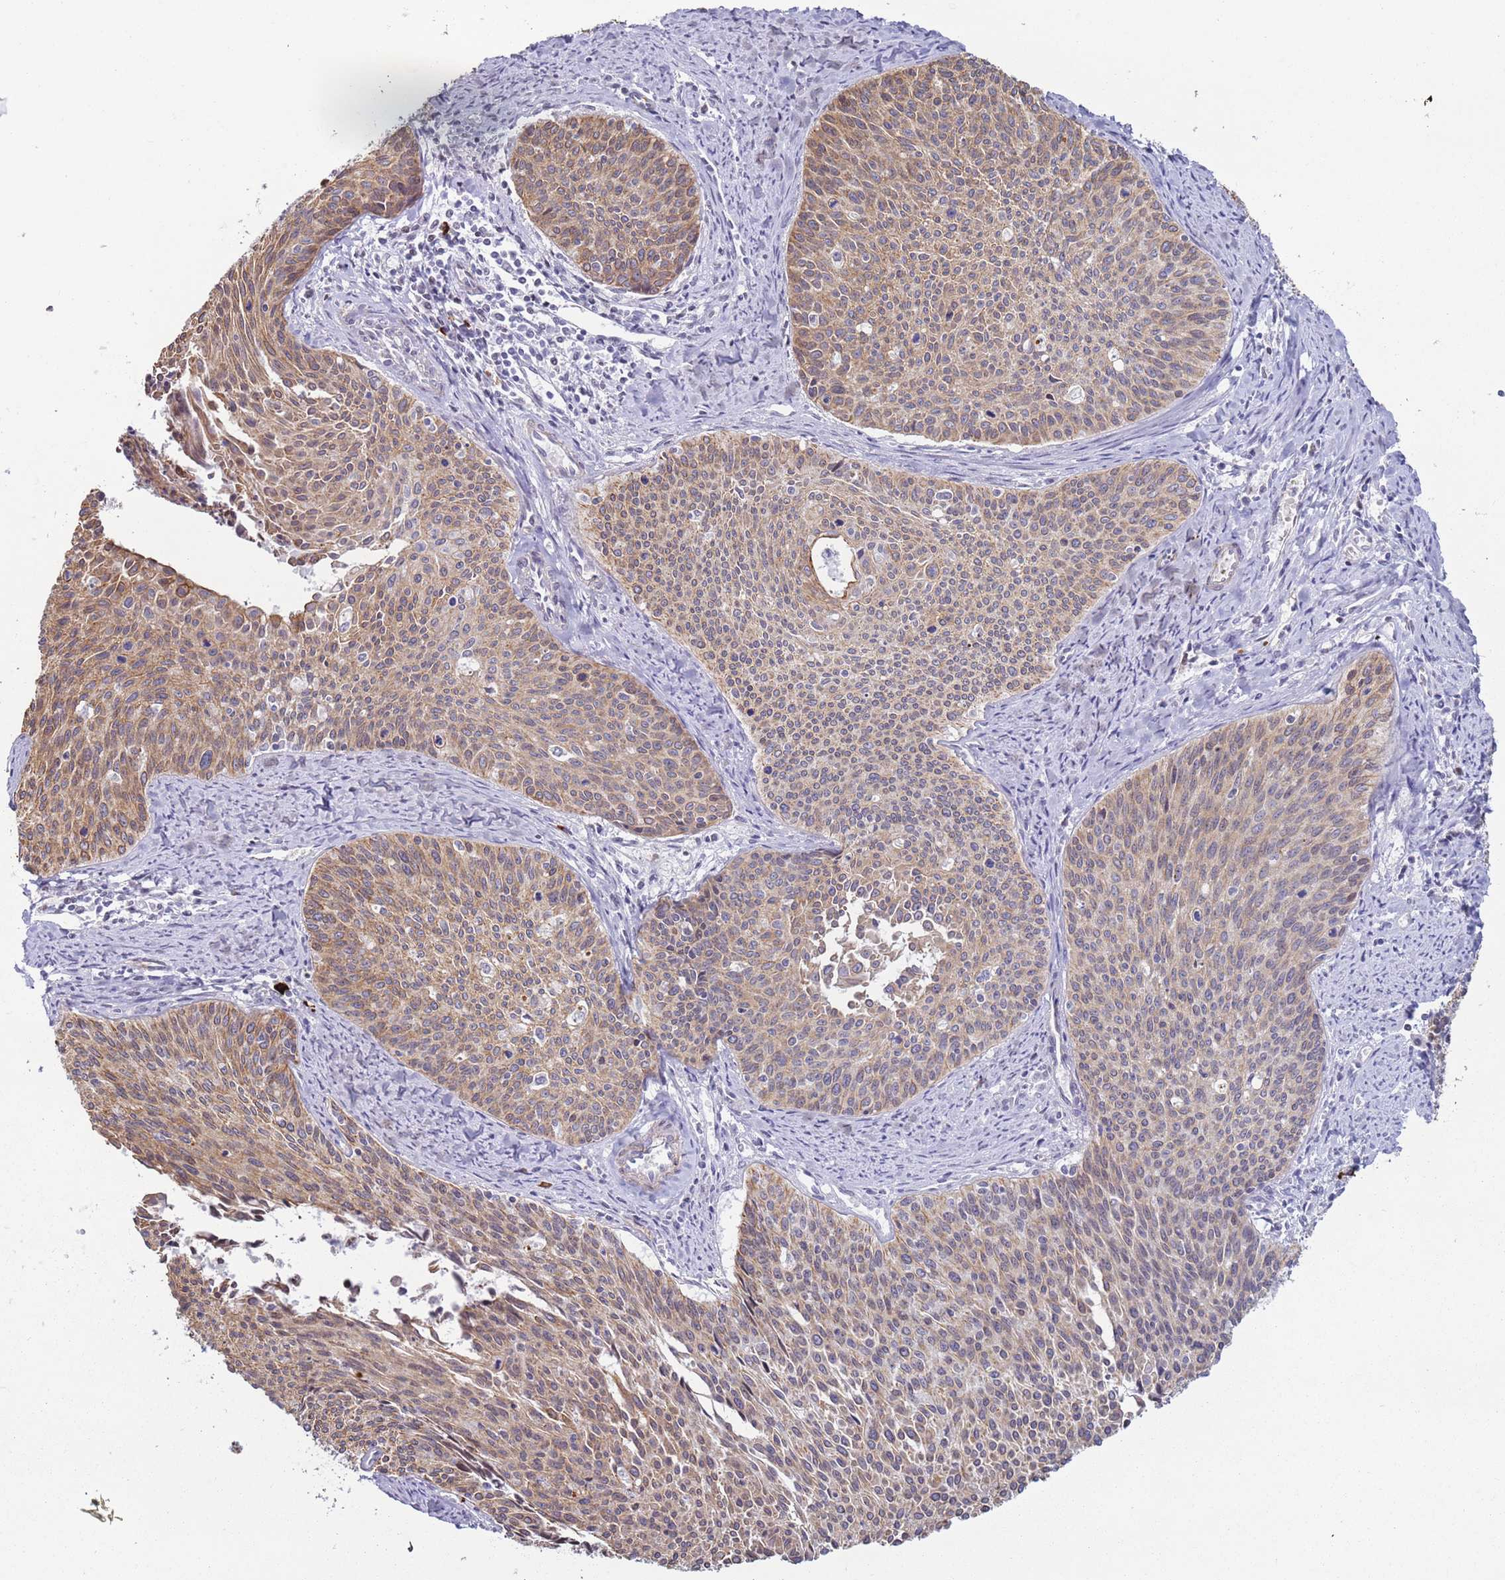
{"staining": {"intensity": "moderate", "quantity": ">75%", "location": "cytoplasmic/membranous"}, "tissue": "cervical cancer", "cell_type": "Tumor cells", "image_type": "cancer", "snomed": [{"axis": "morphology", "description": "Squamous cell carcinoma, NOS"}, {"axis": "topography", "description": "Cervix"}], "caption": "Protein staining of squamous cell carcinoma (cervical) tissue shows moderate cytoplasmic/membranous expression in about >75% of tumor cells.", "gene": "NPAP1", "patient": {"sex": "female", "age": 55}}